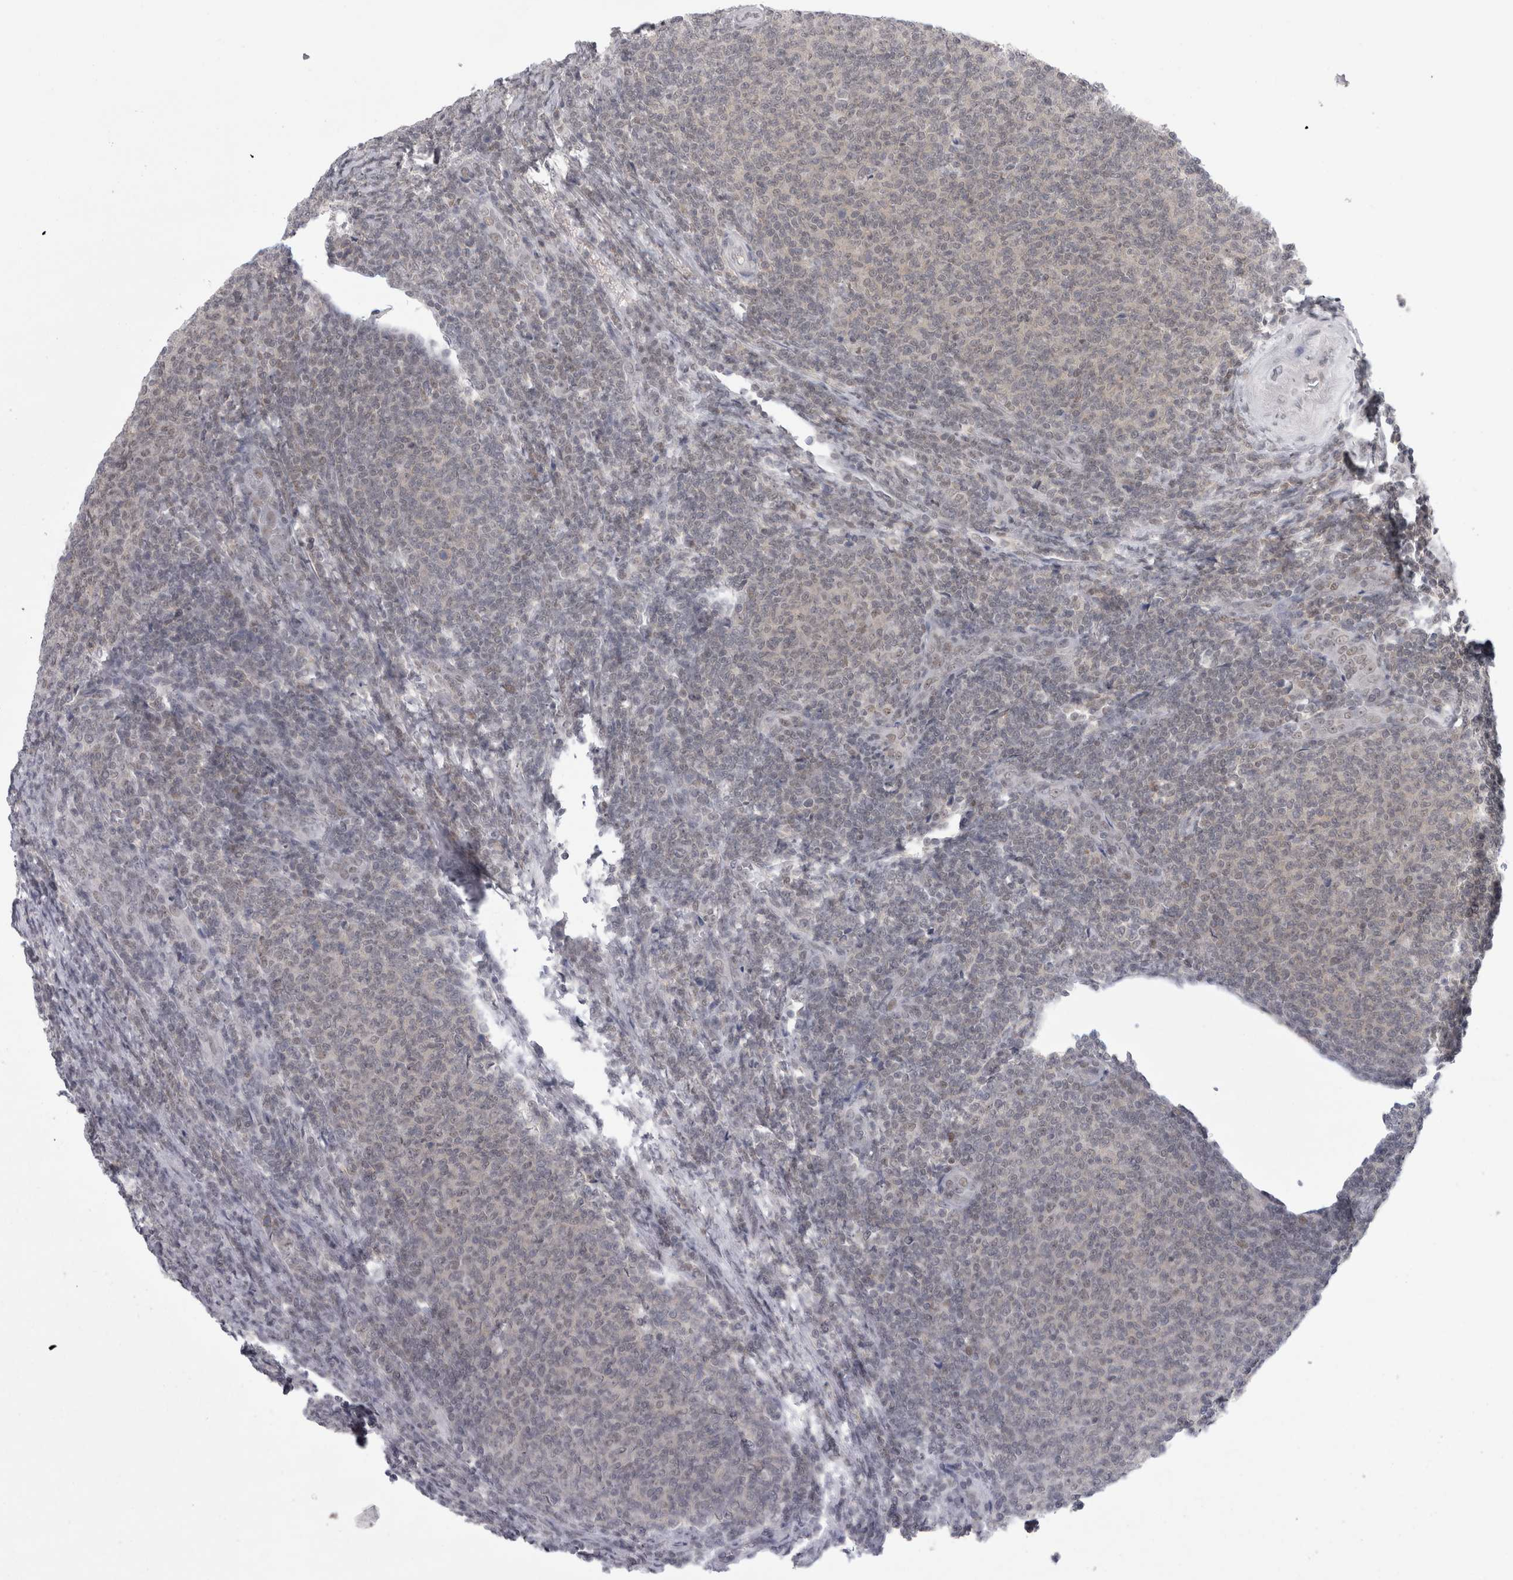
{"staining": {"intensity": "negative", "quantity": "none", "location": "none"}, "tissue": "lymphoma", "cell_type": "Tumor cells", "image_type": "cancer", "snomed": [{"axis": "morphology", "description": "Malignant lymphoma, non-Hodgkin's type, Low grade"}, {"axis": "topography", "description": "Lymph node"}], "caption": "The photomicrograph reveals no significant staining in tumor cells of lymphoma.", "gene": "PSMB2", "patient": {"sex": "male", "age": 66}}